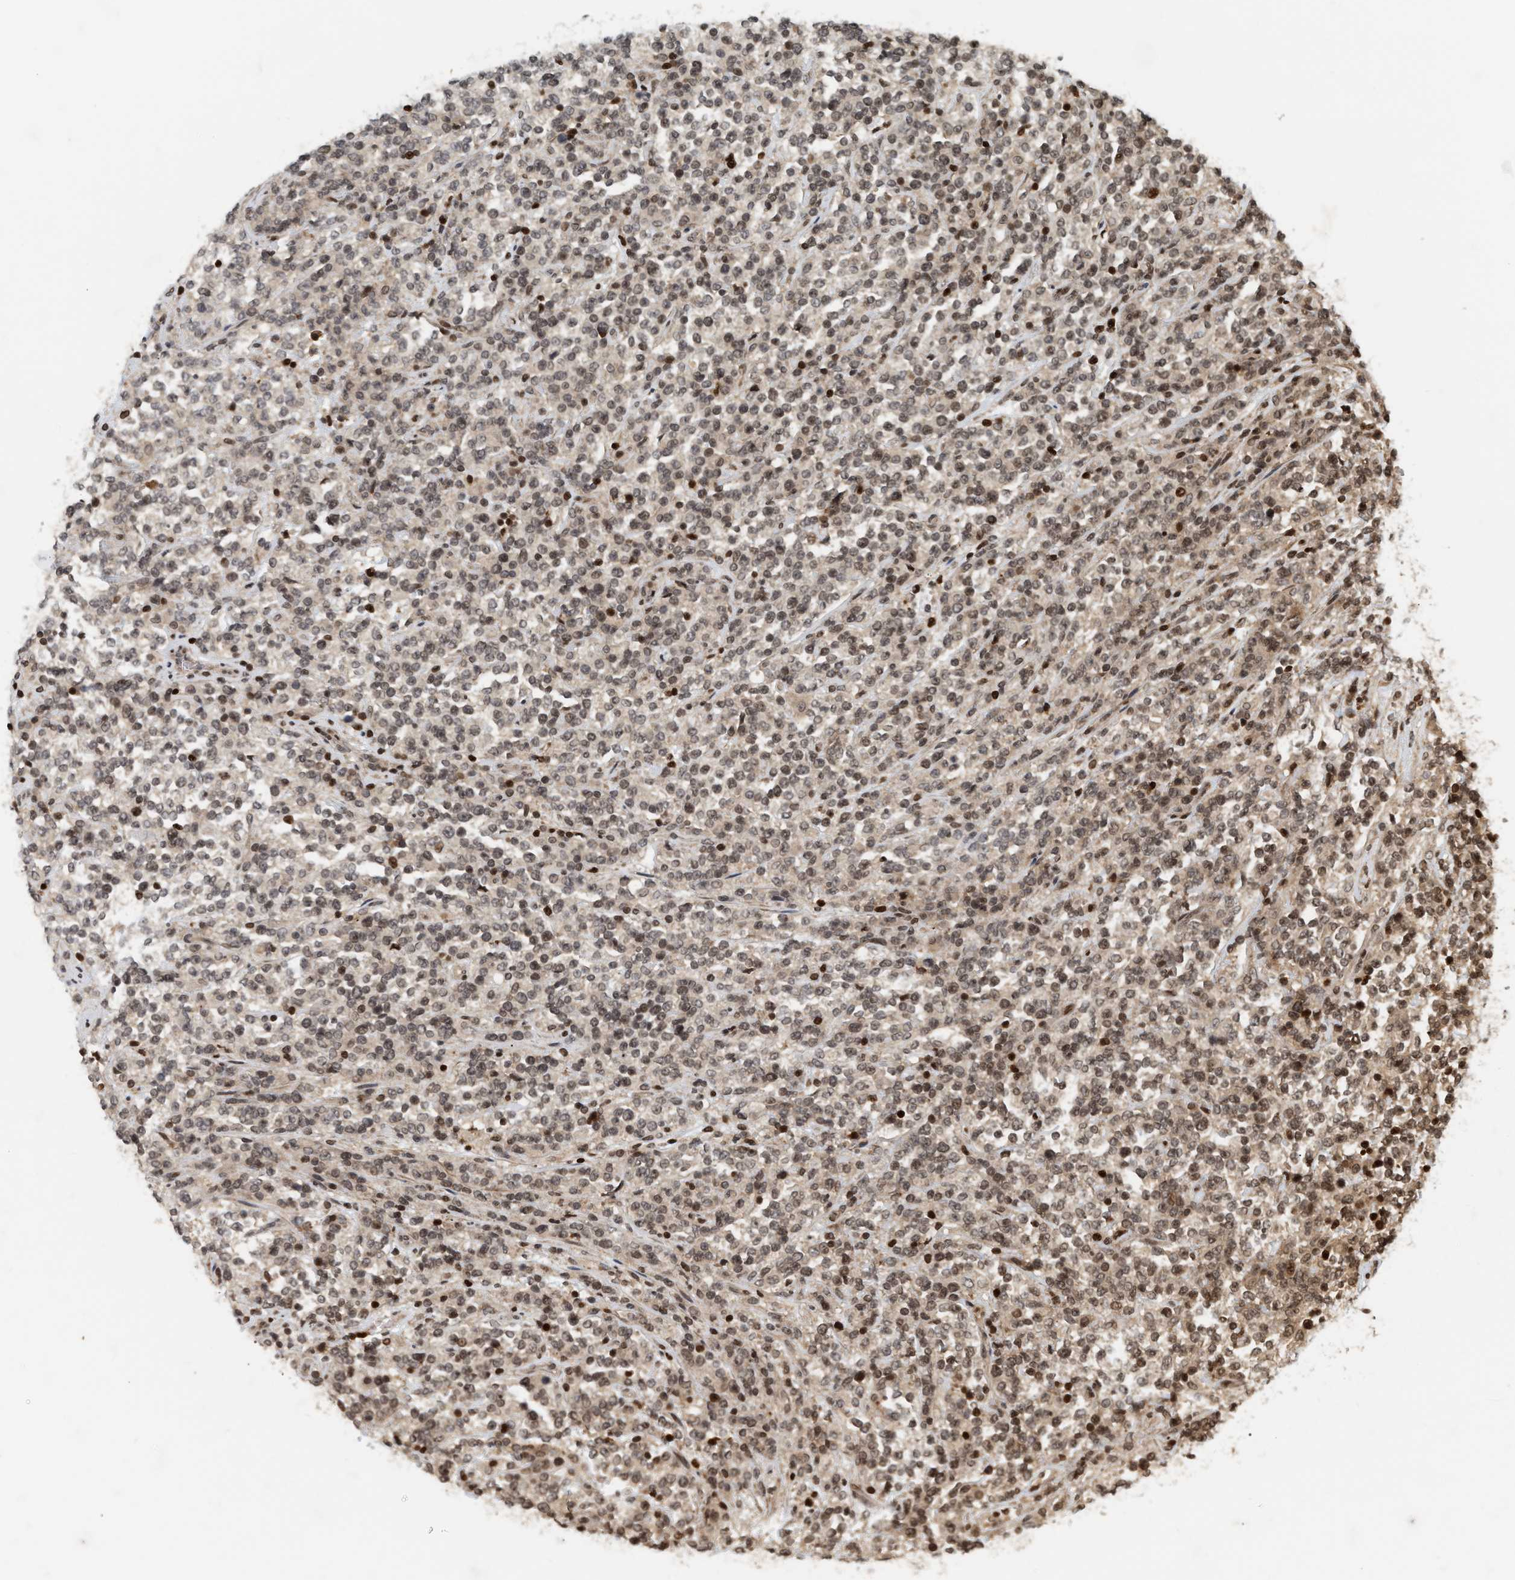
{"staining": {"intensity": "weak", "quantity": ">75%", "location": "nuclear"}, "tissue": "lymphoma", "cell_type": "Tumor cells", "image_type": "cancer", "snomed": [{"axis": "morphology", "description": "Malignant lymphoma, non-Hodgkin's type, High grade"}, {"axis": "topography", "description": "Soft tissue"}], "caption": "Immunohistochemical staining of high-grade malignant lymphoma, non-Hodgkin's type exhibits low levels of weak nuclear expression in approximately >75% of tumor cells.", "gene": "NFE2L2", "patient": {"sex": "male", "age": 18}}